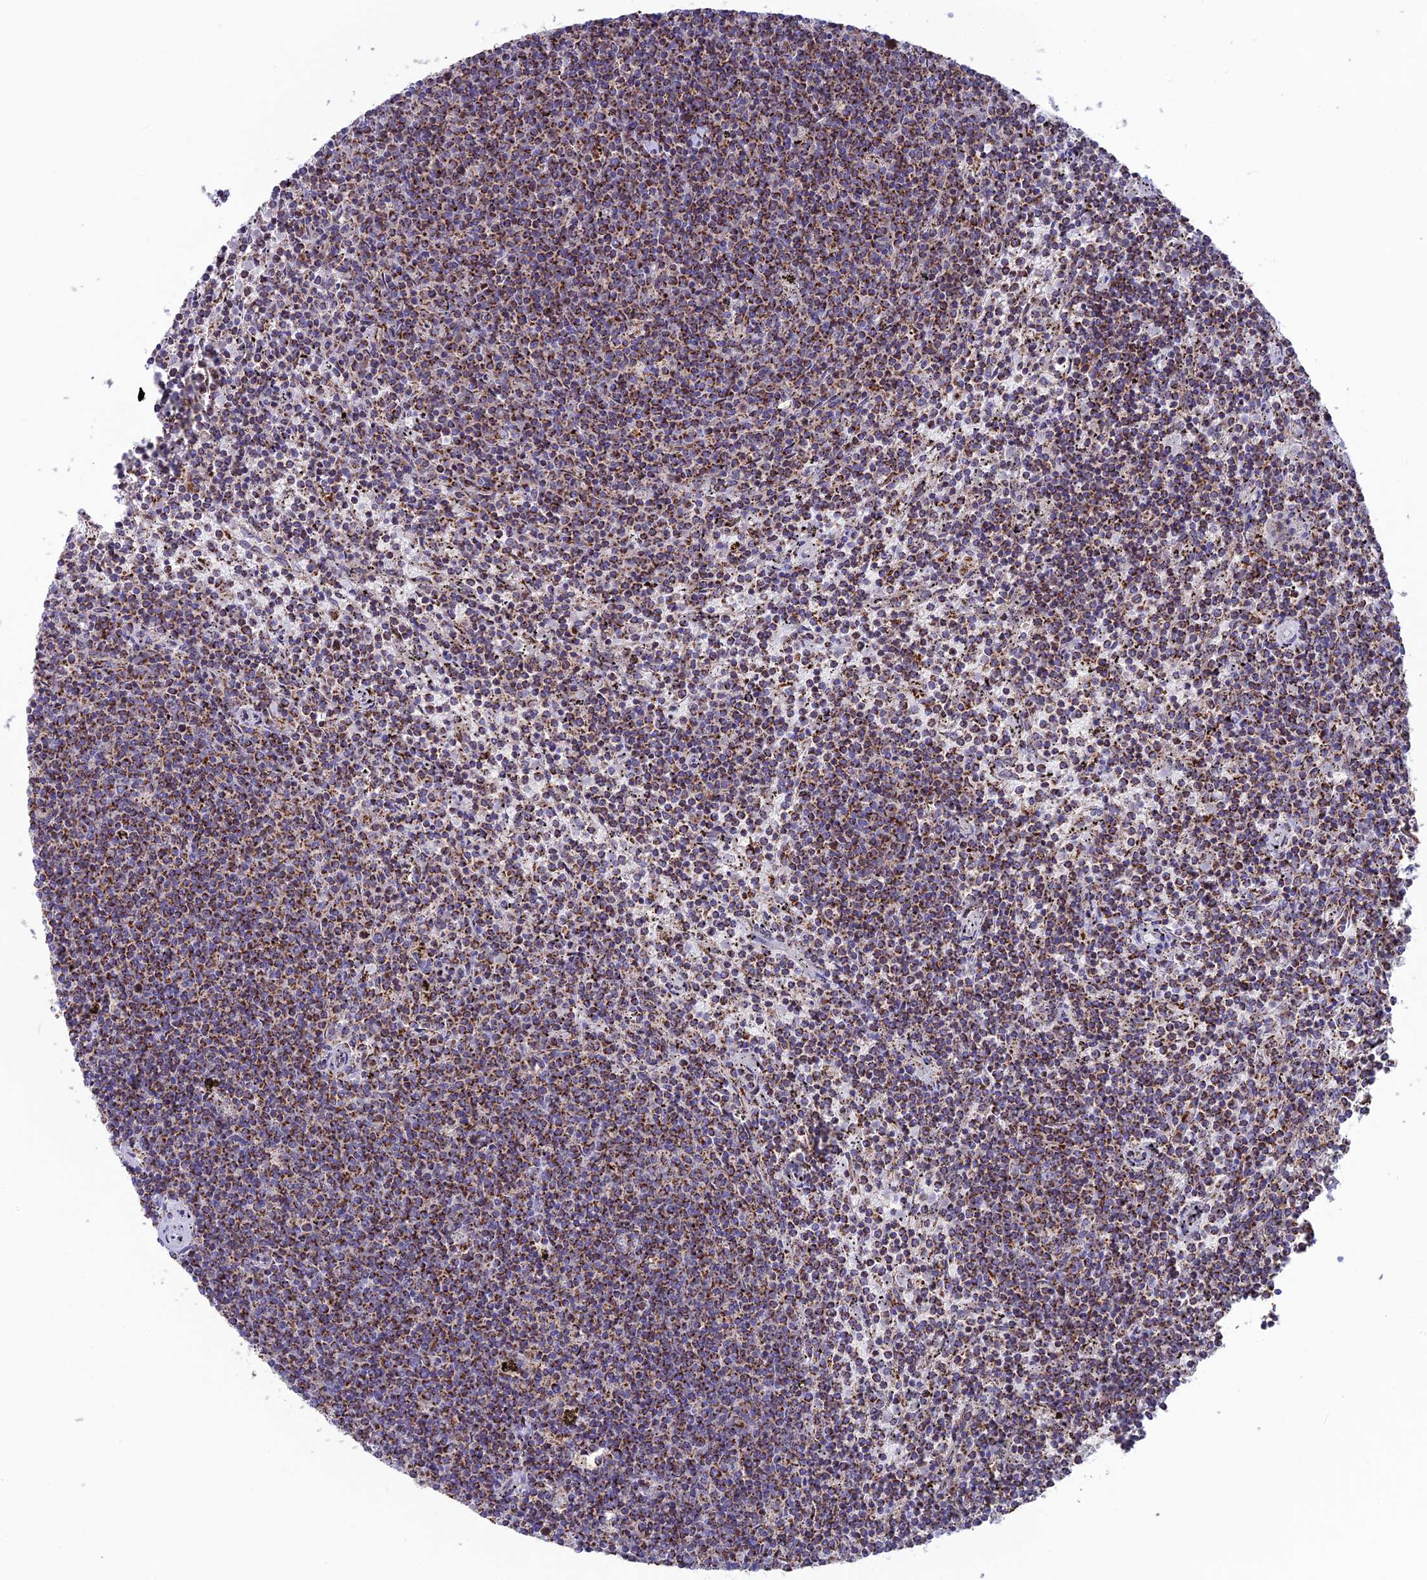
{"staining": {"intensity": "strong", "quantity": ">75%", "location": "cytoplasmic/membranous"}, "tissue": "lymphoma", "cell_type": "Tumor cells", "image_type": "cancer", "snomed": [{"axis": "morphology", "description": "Malignant lymphoma, non-Hodgkin's type, Low grade"}, {"axis": "topography", "description": "Spleen"}], "caption": "This histopathology image exhibits immunohistochemistry staining of human lymphoma, with high strong cytoplasmic/membranous staining in about >75% of tumor cells.", "gene": "CS", "patient": {"sex": "female", "age": 50}}